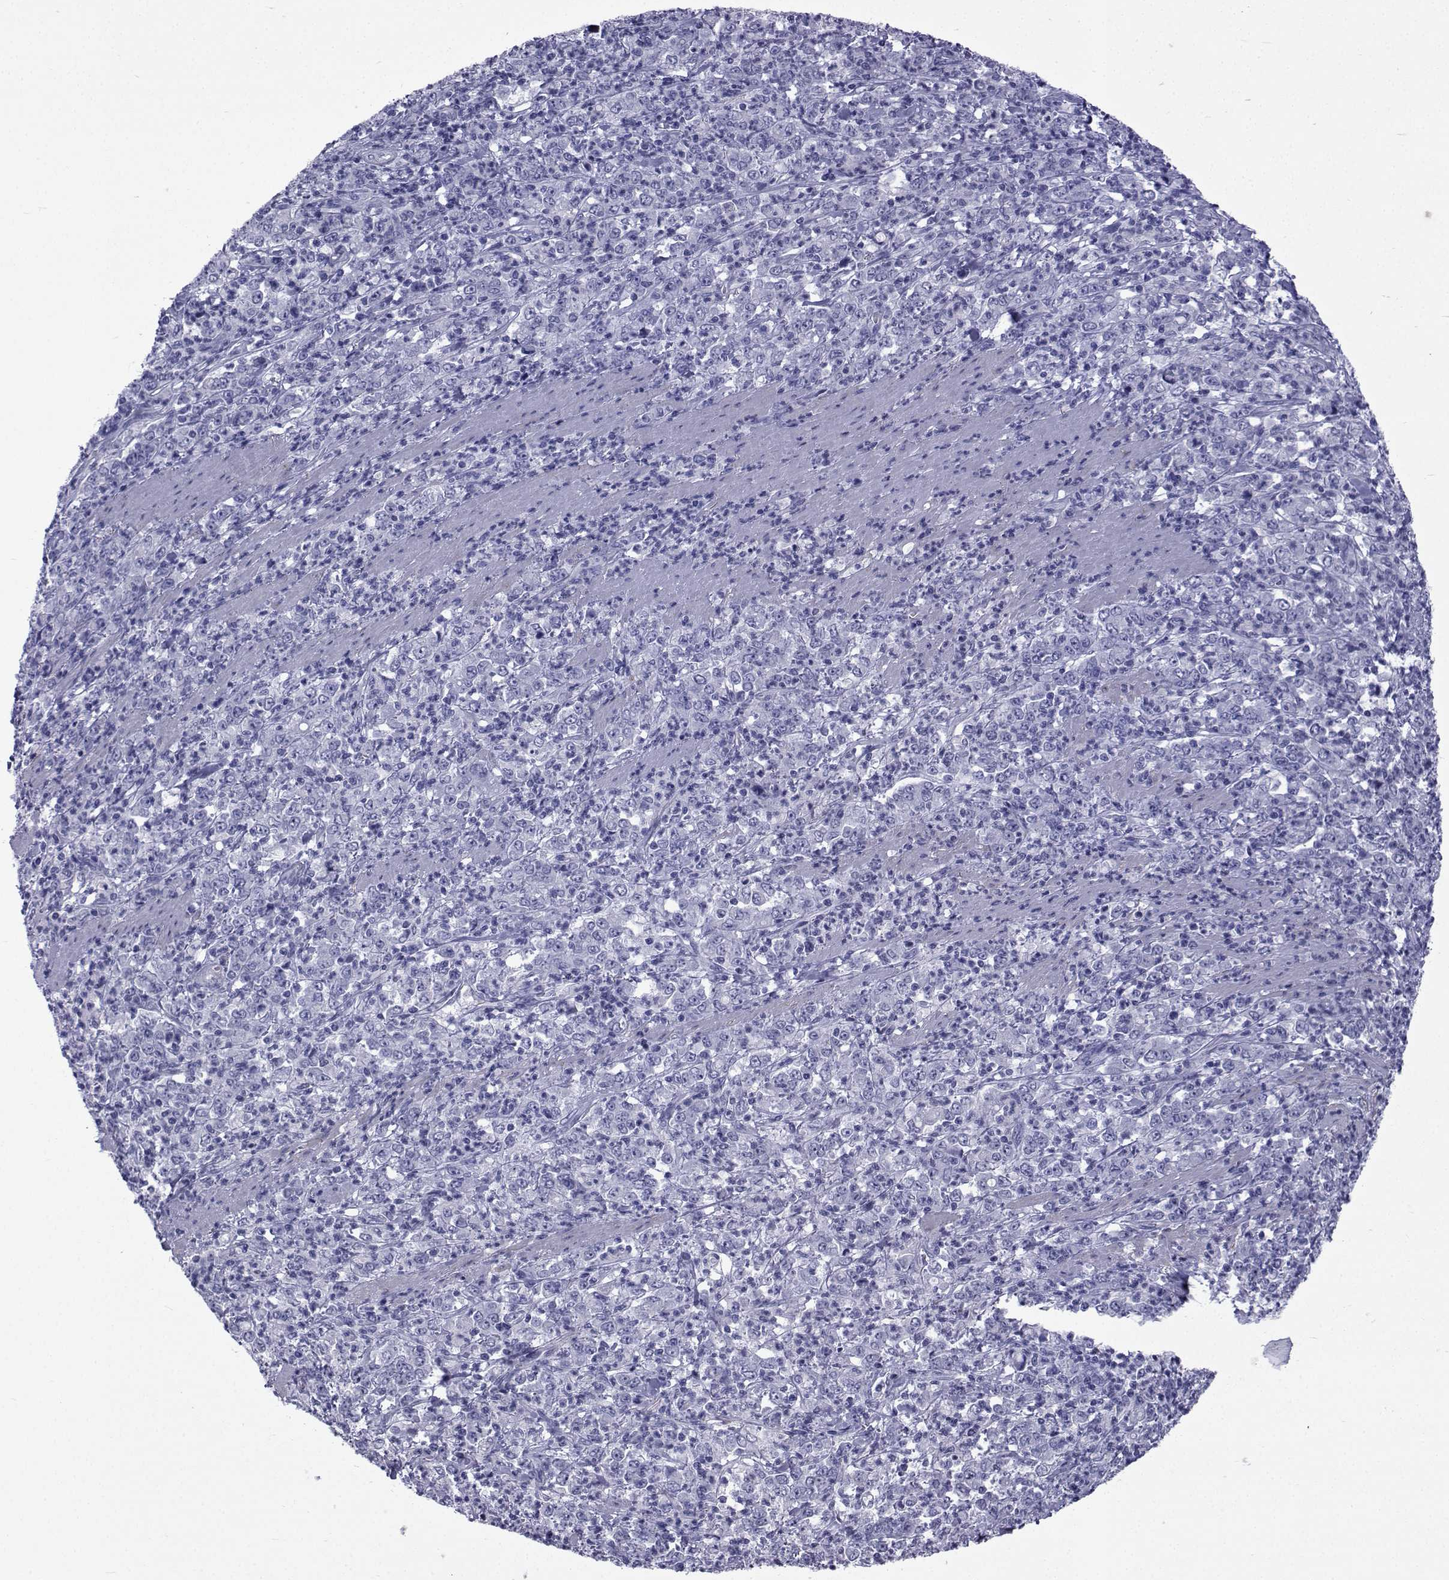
{"staining": {"intensity": "negative", "quantity": "none", "location": "none"}, "tissue": "stomach cancer", "cell_type": "Tumor cells", "image_type": "cancer", "snomed": [{"axis": "morphology", "description": "Adenocarcinoma, NOS"}, {"axis": "topography", "description": "Stomach, lower"}], "caption": "IHC photomicrograph of neoplastic tissue: stomach adenocarcinoma stained with DAB (3,3'-diaminobenzidine) exhibits no significant protein staining in tumor cells.", "gene": "SPANXD", "patient": {"sex": "female", "age": 71}}